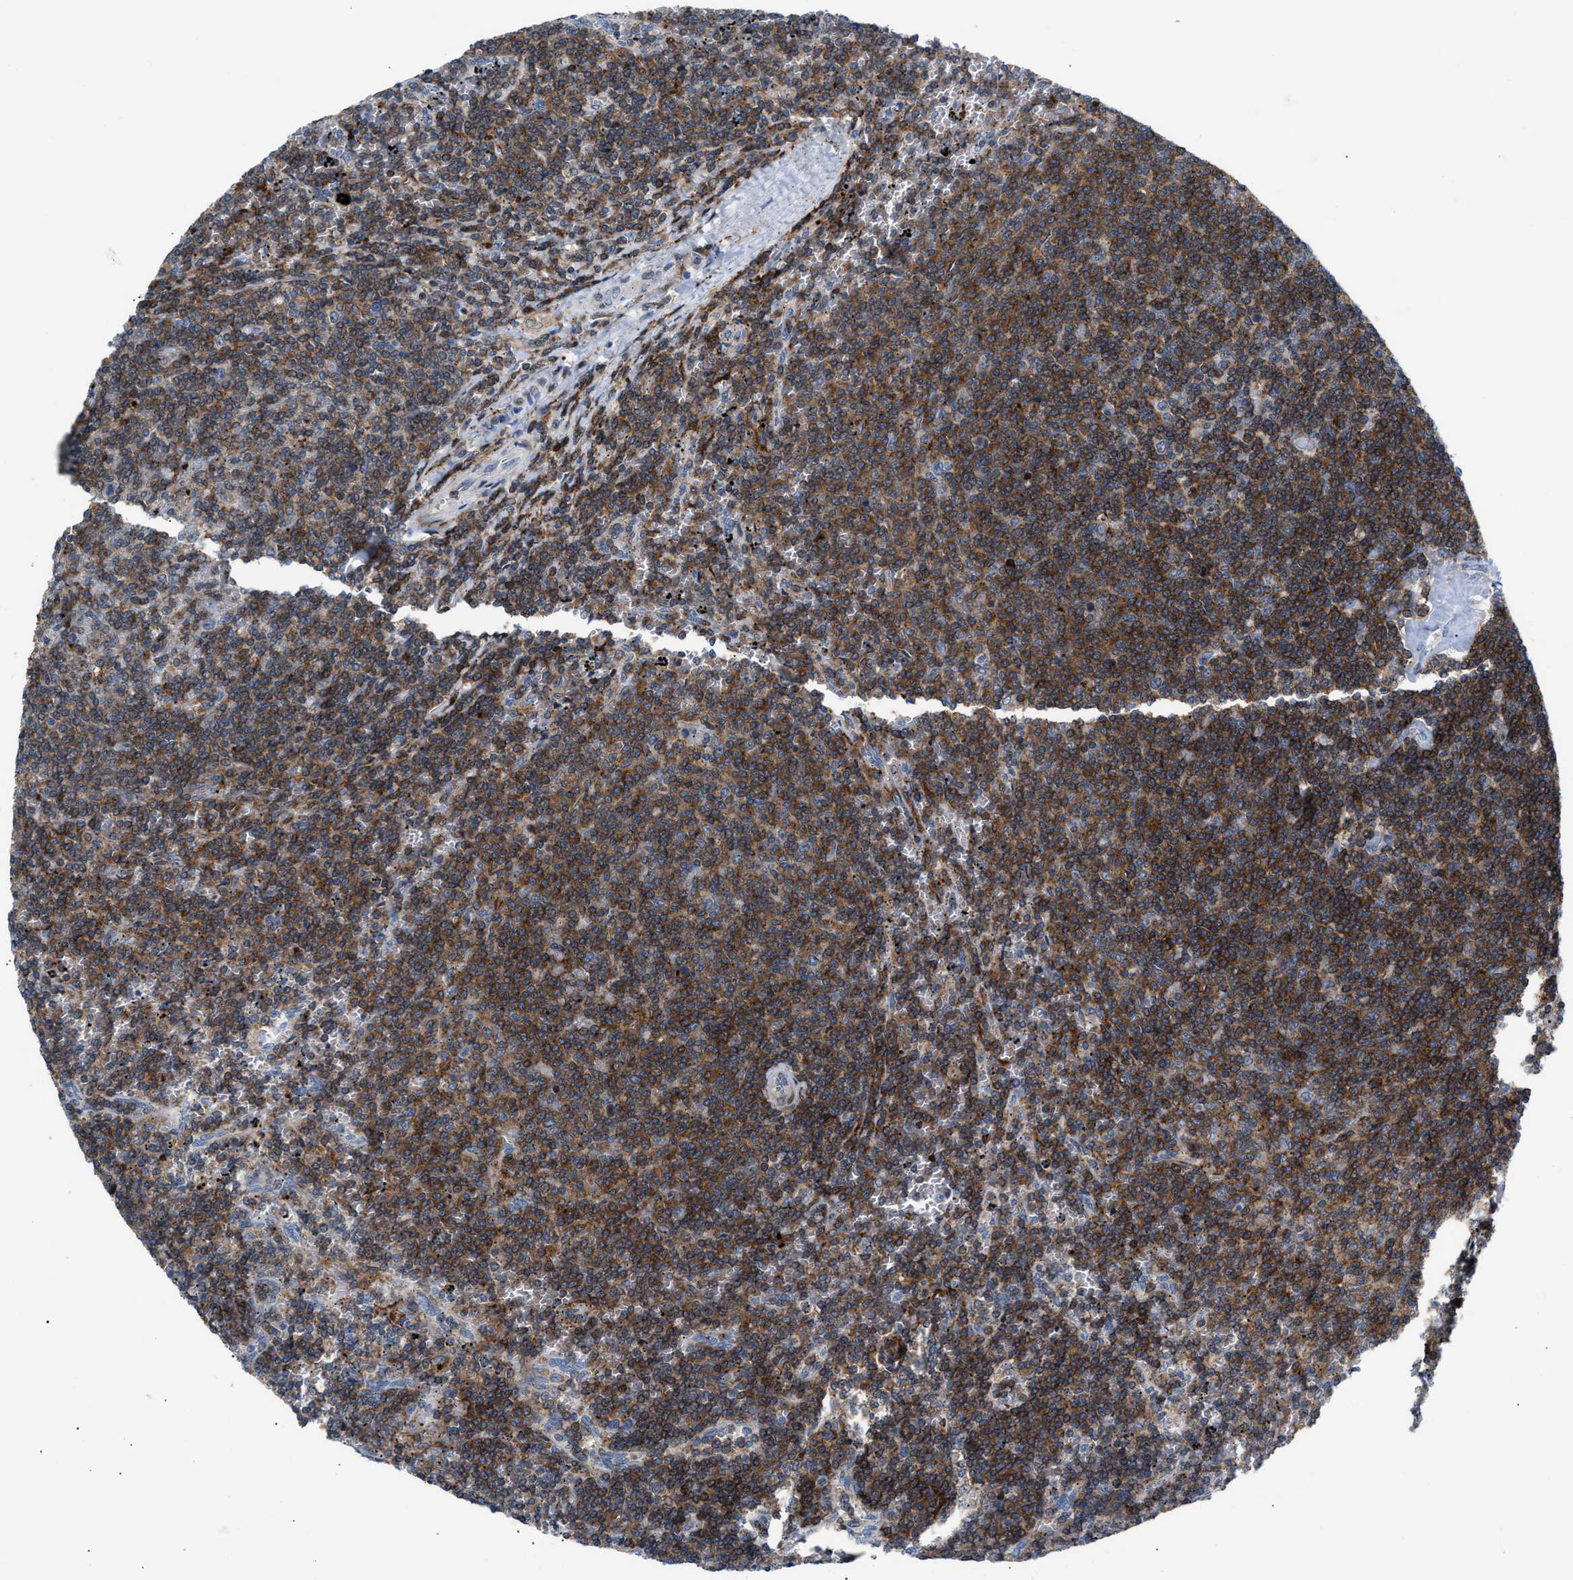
{"staining": {"intensity": "strong", "quantity": ">75%", "location": "cytoplasmic/membranous"}, "tissue": "lymphoma", "cell_type": "Tumor cells", "image_type": "cancer", "snomed": [{"axis": "morphology", "description": "Malignant lymphoma, non-Hodgkin's type, Low grade"}, {"axis": "topography", "description": "Spleen"}], "caption": "There is high levels of strong cytoplasmic/membranous expression in tumor cells of low-grade malignant lymphoma, non-Hodgkin's type, as demonstrated by immunohistochemical staining (brown color).", "gene": "ATP9A", "patient": {"sex": "female", "age": 50}}